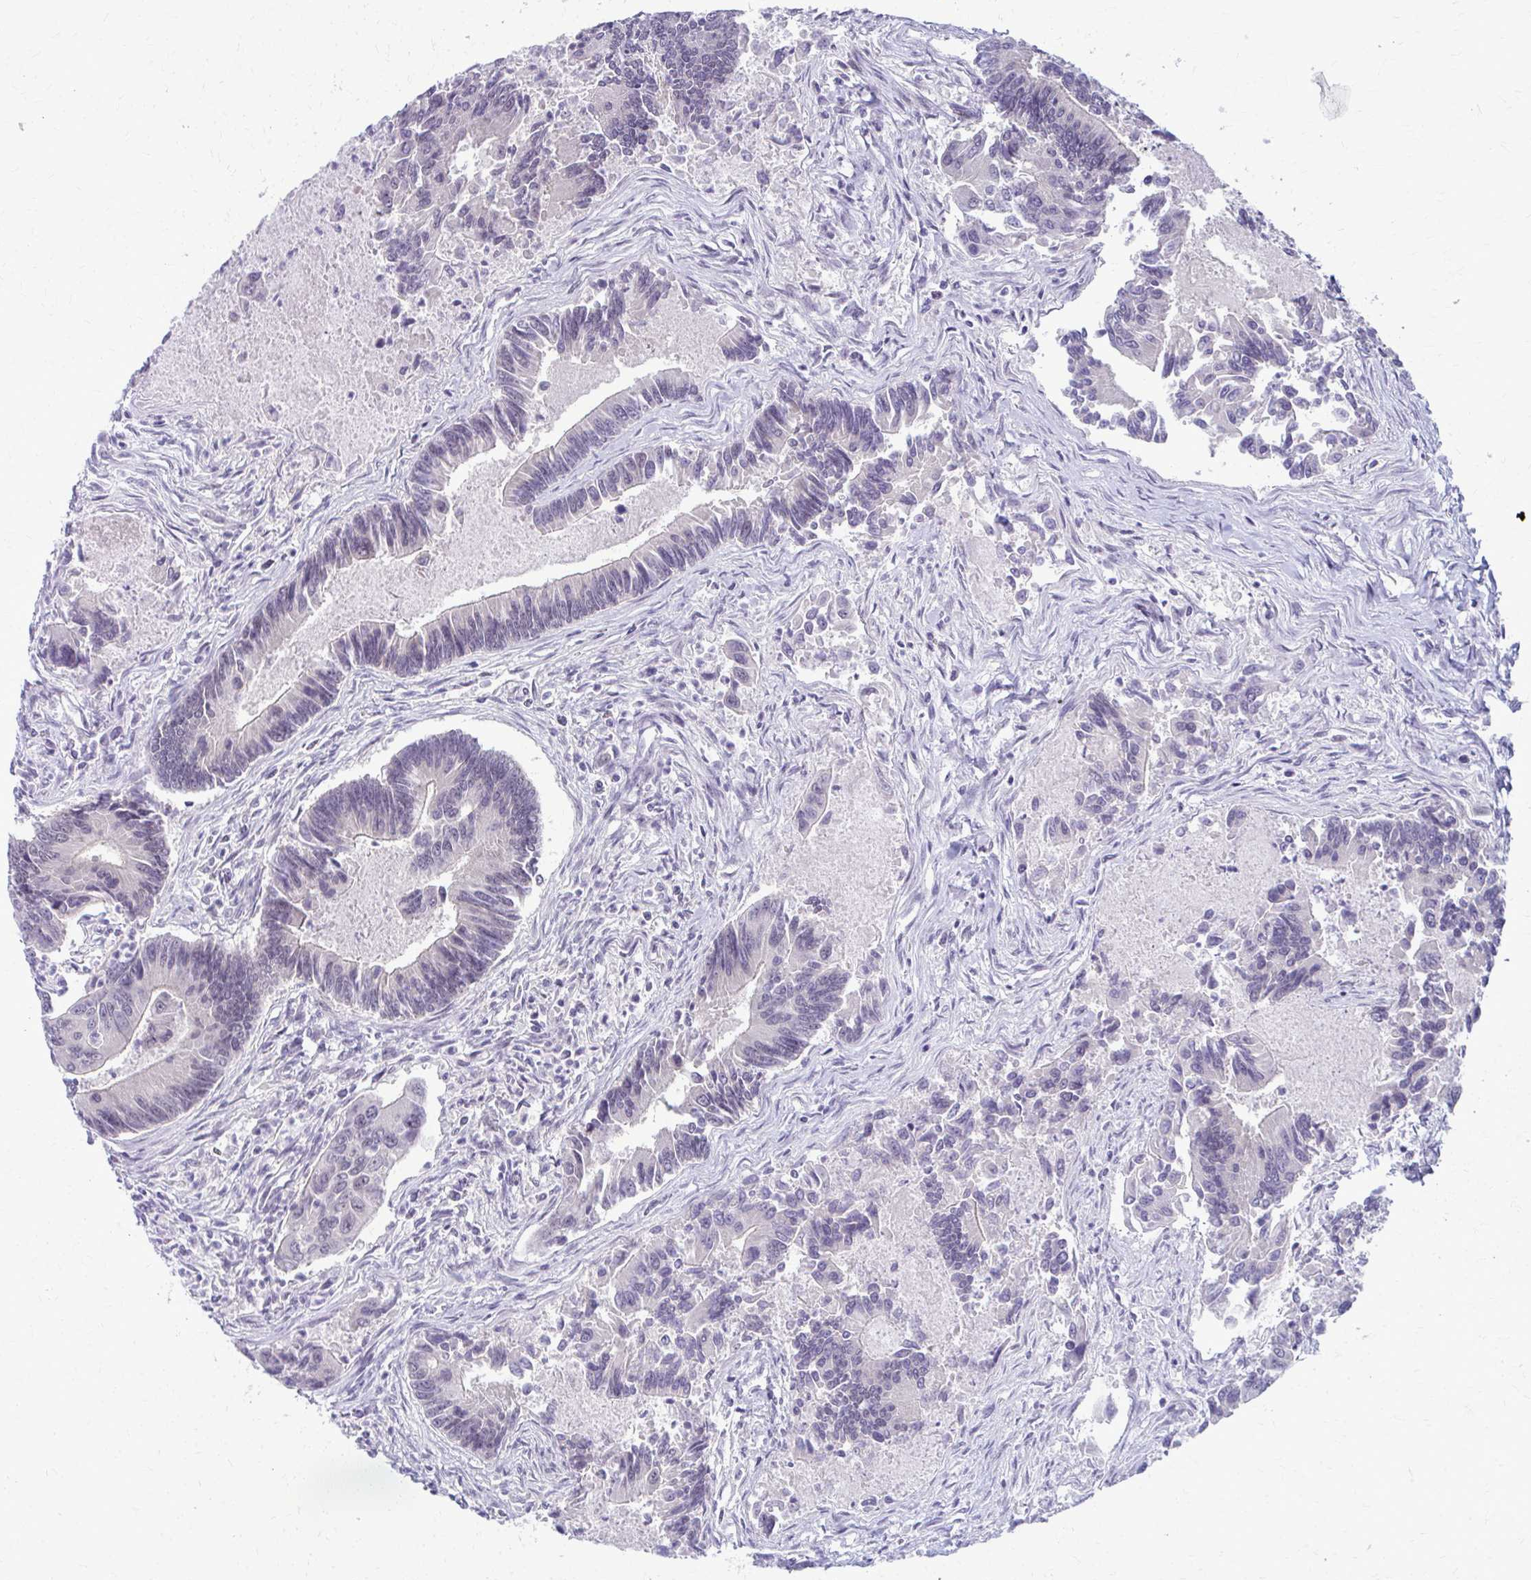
{"staining": {"intensity": "negative", "quantity": "none", "location": "none"}, "tissue": "colorectal cancer", "cell_type": "Tumor cells", "image_type": "cancer", "snomed": [{"axis": "morphology", "description": "Adenocarcinoma, NOS"}, {"axis": "topography", "description": "Colon"}], "caption": "A photomicrograph of human colorectal adenocarcinoma is negative for staining in tumor cells.", "gene": "MAF1", "patient": {"sex": "female", "age": 67}}